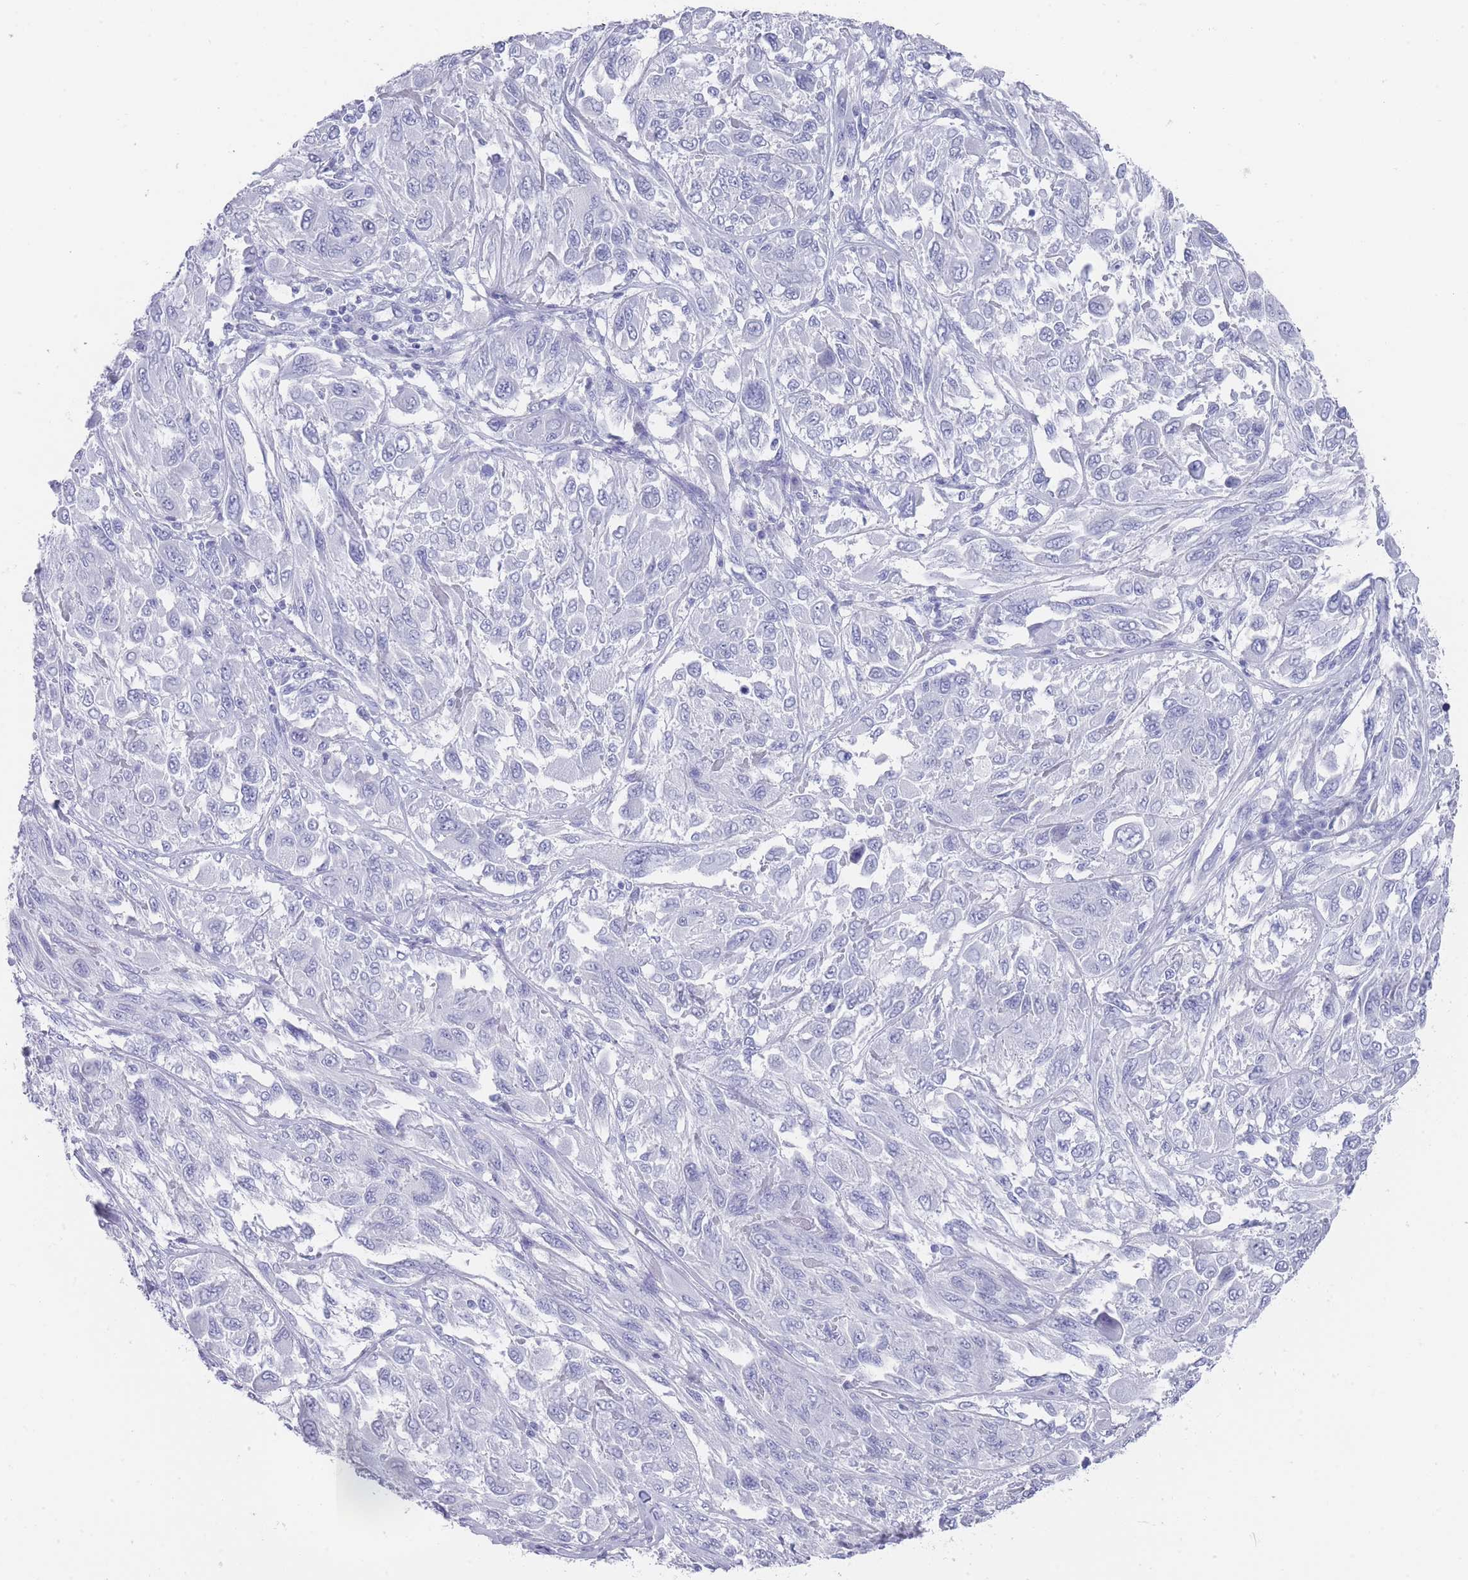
{"staining": {"intensity": "negative", "quantity": "none", "location": "none"}, "tissue": "melanoma", "cell_type": "Tumor cells", "image_type": "cancer", "snomed": [{"axis": "morphology", "description": "Malignant melanoma, NOS"}, {"axis": "topography", "description": "Skin"}], "caption": "Tumor cells are negative for brown protein staining in malignant melanoma. (DAB (3,3'-diaminobenzidine) immunohistochemistry with hematoxylin counter stain).", "gene": "RAB2B", "patient": {"sex": "female", "age": 91}}